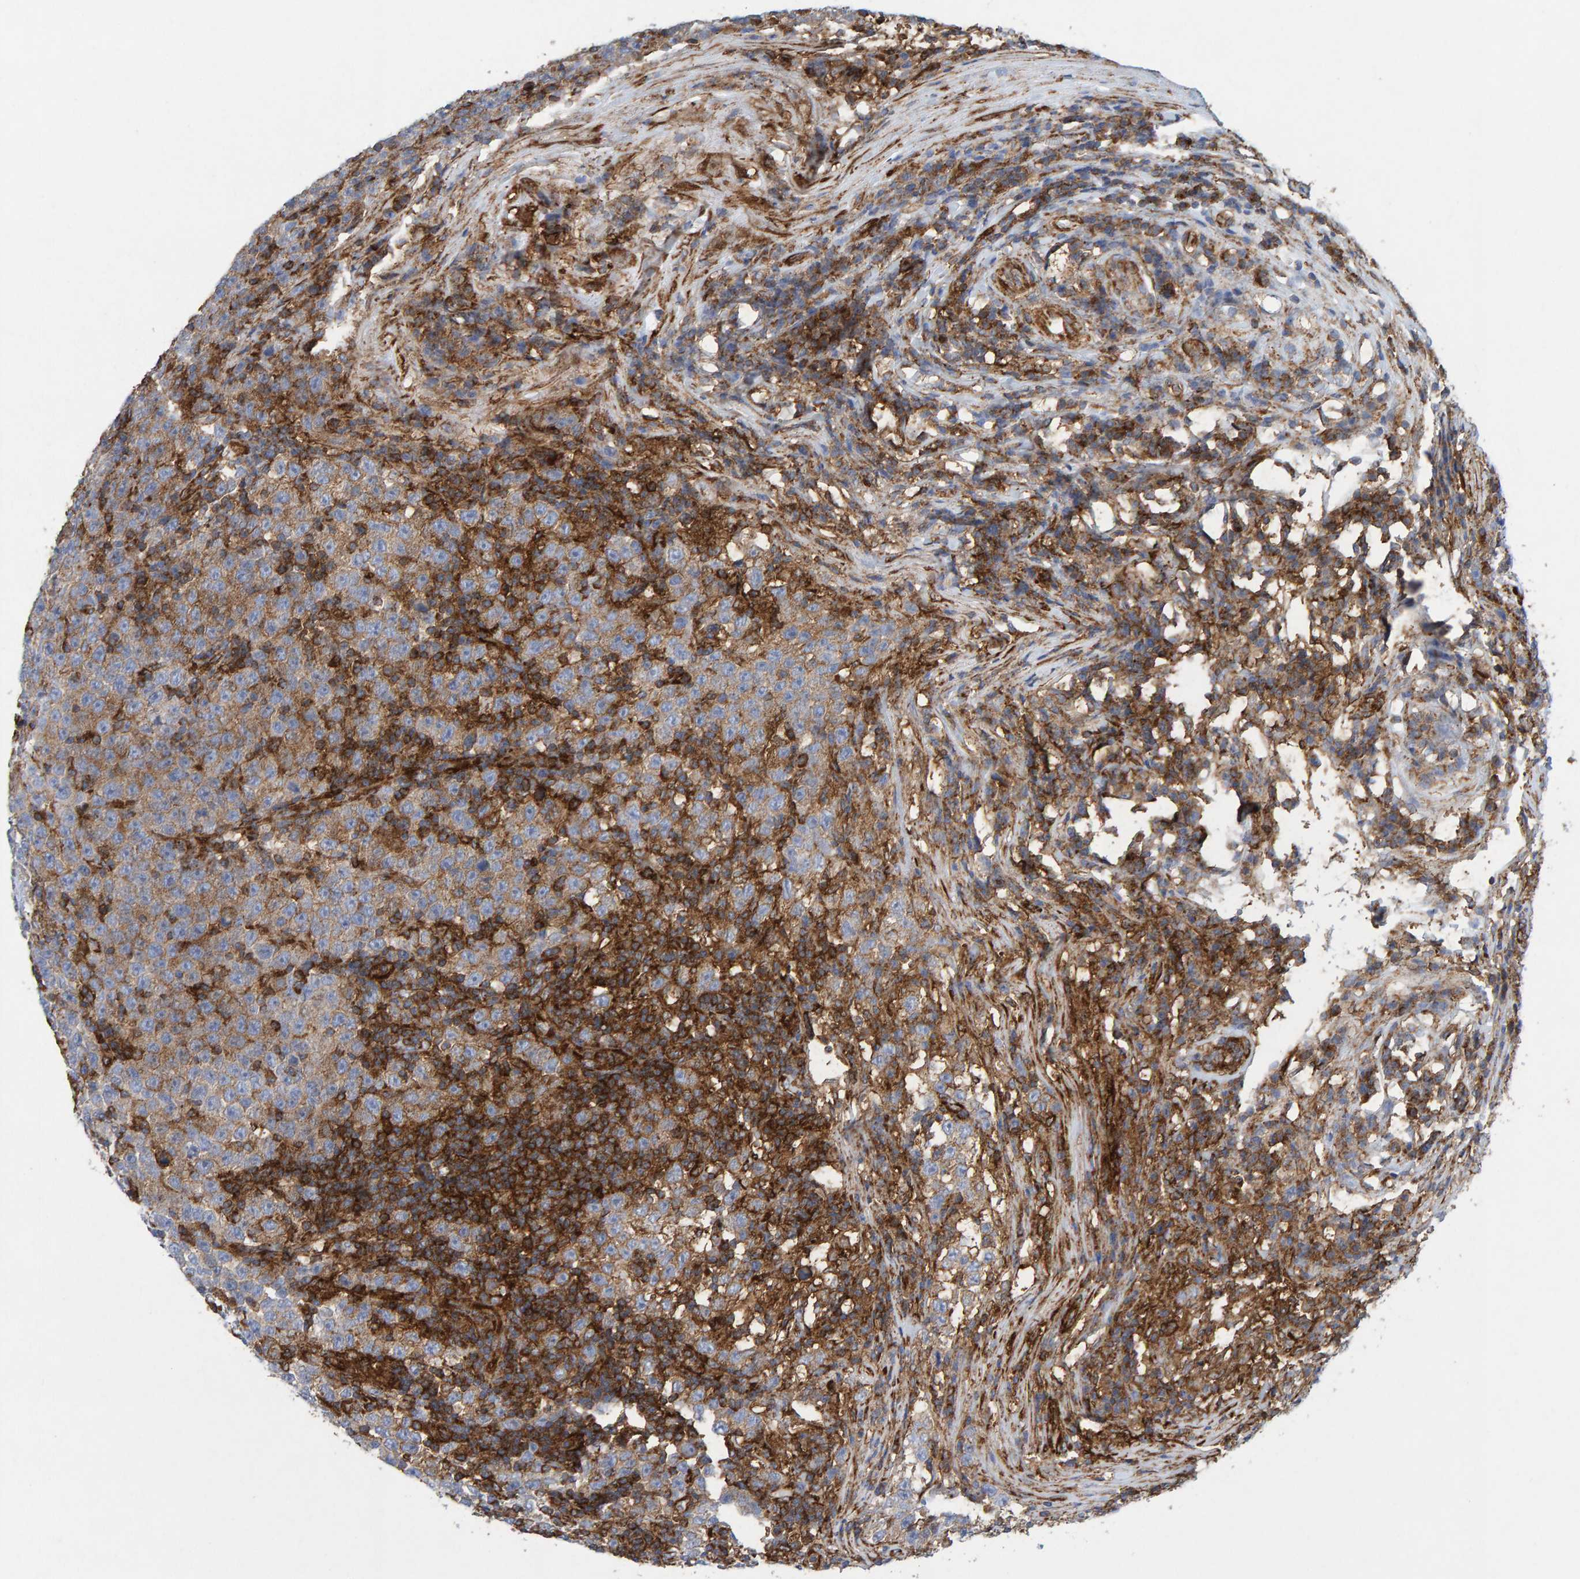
{"staining": {"intensity": "weak", "quantity": ">75%", "location": "cytoplasmic/membranous"}, "tissue": "testis cancer", "cell_type": "Tumor cells", "image_type": "cancer", "snomed": [{"axis": "morphology", "description": "Seminoma, NOS"}, {"axis": "topography", "description": "Testis"}], "caption": "Immunohistochemistry photomicrograph of human testis seminoma stained for a protein (brown), which exhibits low levels of weak cytoplasmic/membranous positivity in approximately >75% of tumor cells.", "gene": "MVP", "patient": {"sex": "male", "age": 43}}